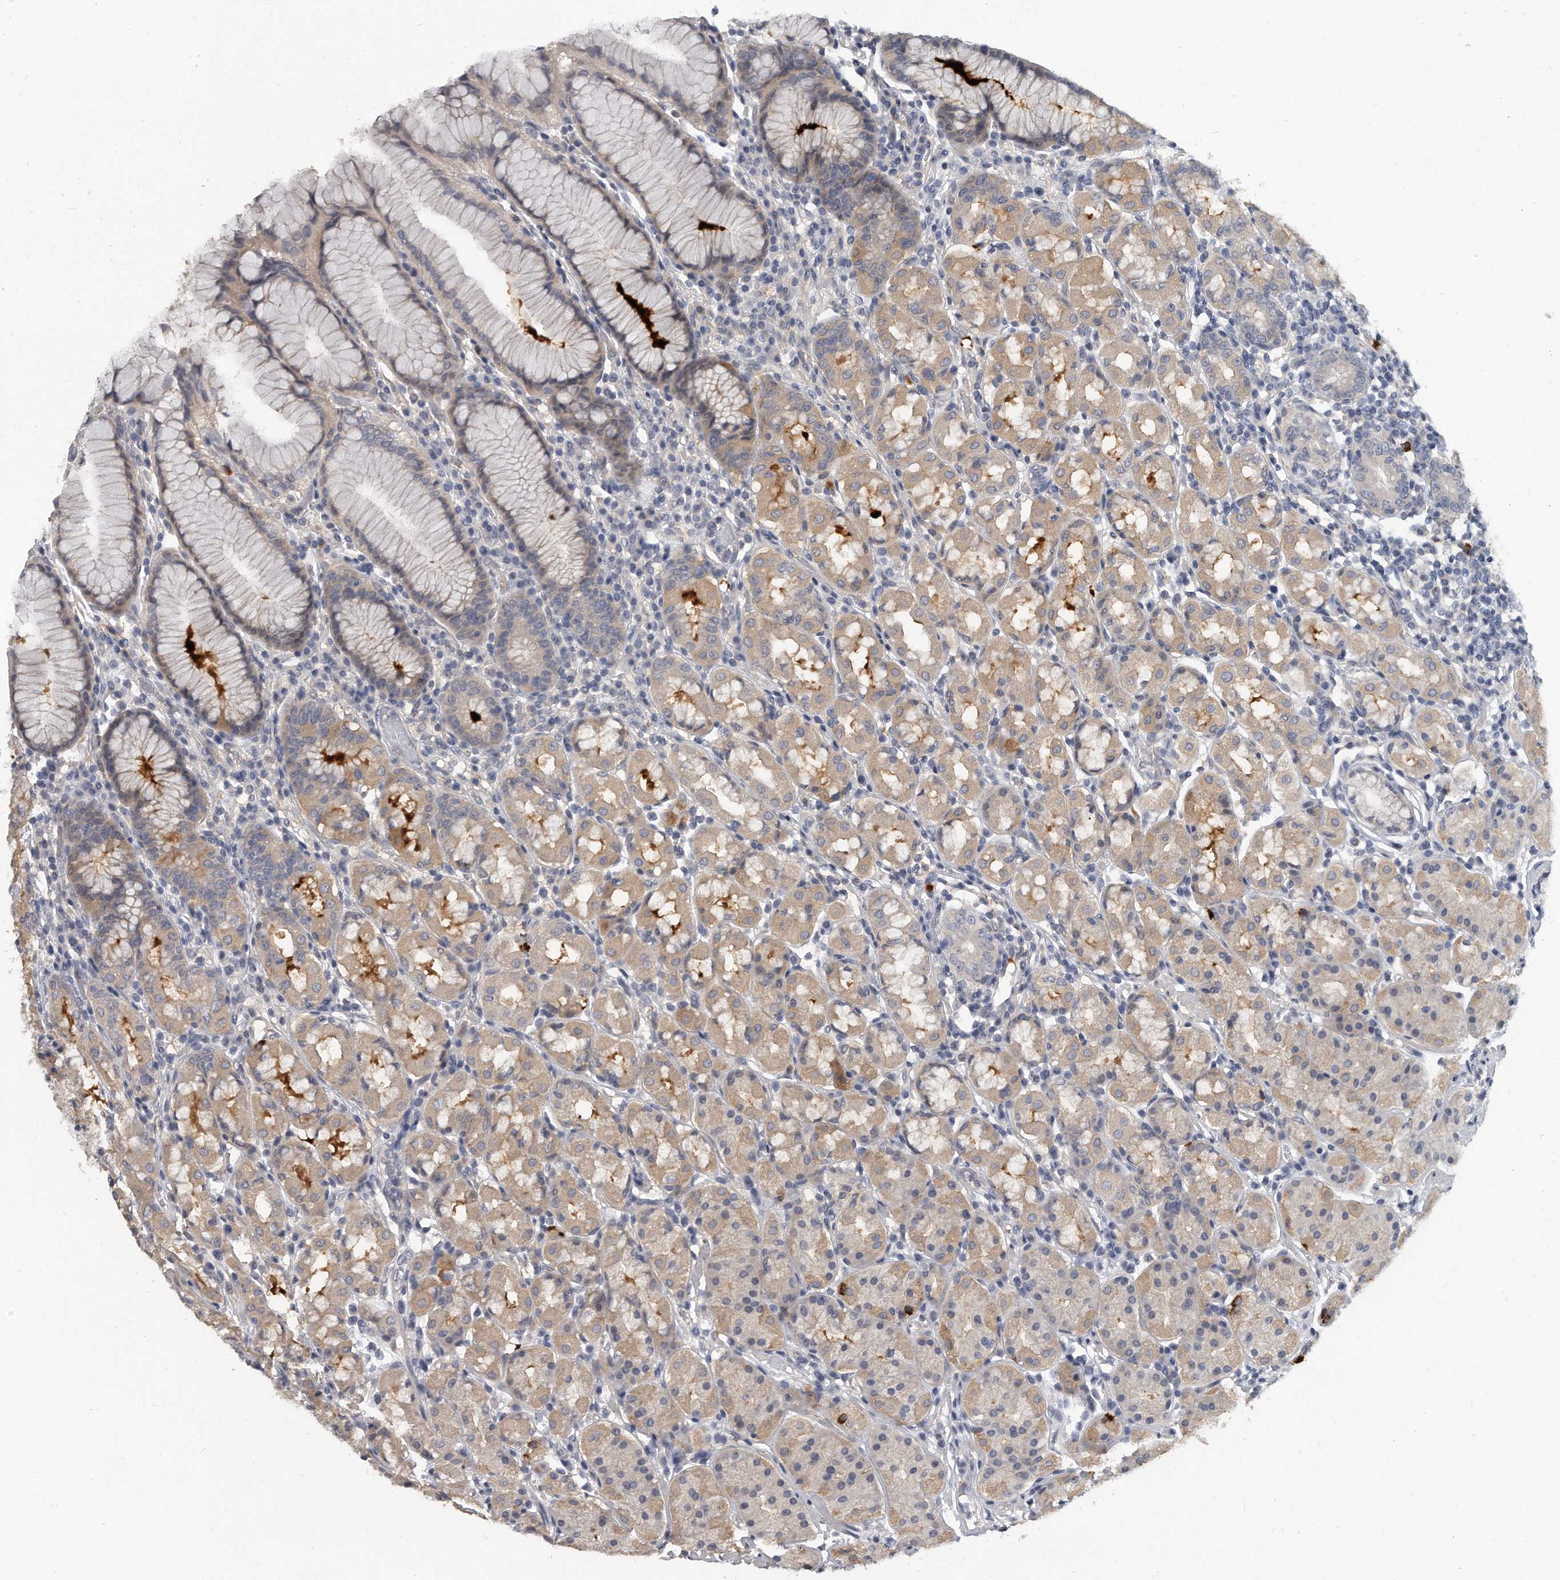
{"staining": {"intensity": "weak", "quantity": "25%-75%", "location": "cytoplasmic/membranous"}, "tissue": "stomach", "cell_type": "Glandular cells", "image_type": "normal", "snomed": [{"axis": "morphology", "description": "Normal tissue, NOS"}, {"axis": "topography", "description": "Stomach, lower"}], "caption": "IHC photomicrograph of unremarkable stomach: stomach stained using immunohistochemistry displays low levels of weak protein expression localized specifically in the cytoplasmic/membranous of glandular cells, appearing as a cytoplasmic/membranous brown color.", "gene": "KLHL7", "patient": {"sex": "female", "age": 56}}